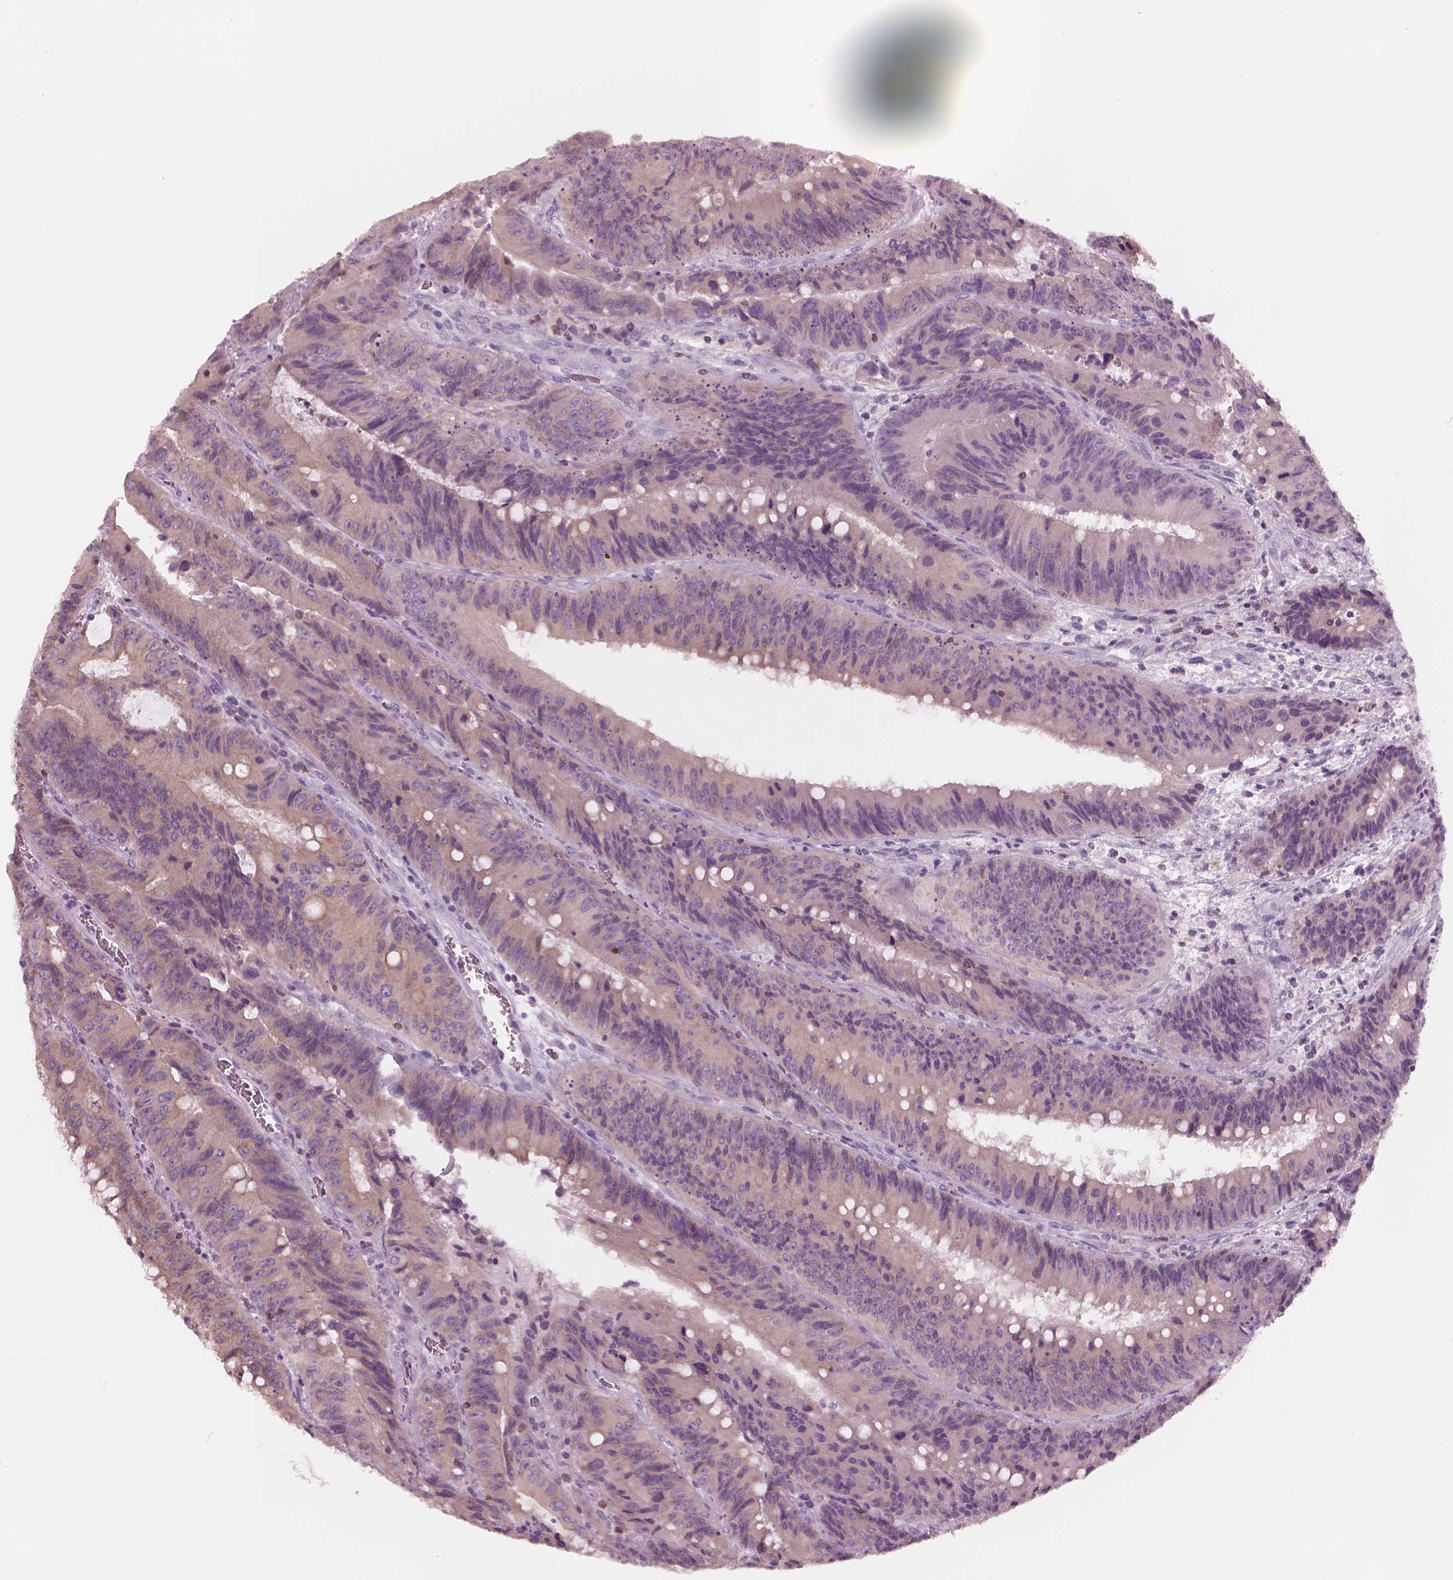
{"staining": {"intensity": "negative", "quantity": "none", "location": "none"}, "tissue": "colorectal cancer", "cell_type": "Tumor cells", "image_type": "cancer", "snomed": [{"axis": "morphology", "description": "Adenocarcinoma, NOS"}, {"axis": "topography", "description": "Rectum"}], "caption": "DAB (3,3'-diaminobenzidine) immunohistochemical staining of human colorectal cancer (adenocarcinoma) displays no significant expression in tumor cells.", "gene": "SLC27A2", "patient": {"sex": "female", "age": 72}}